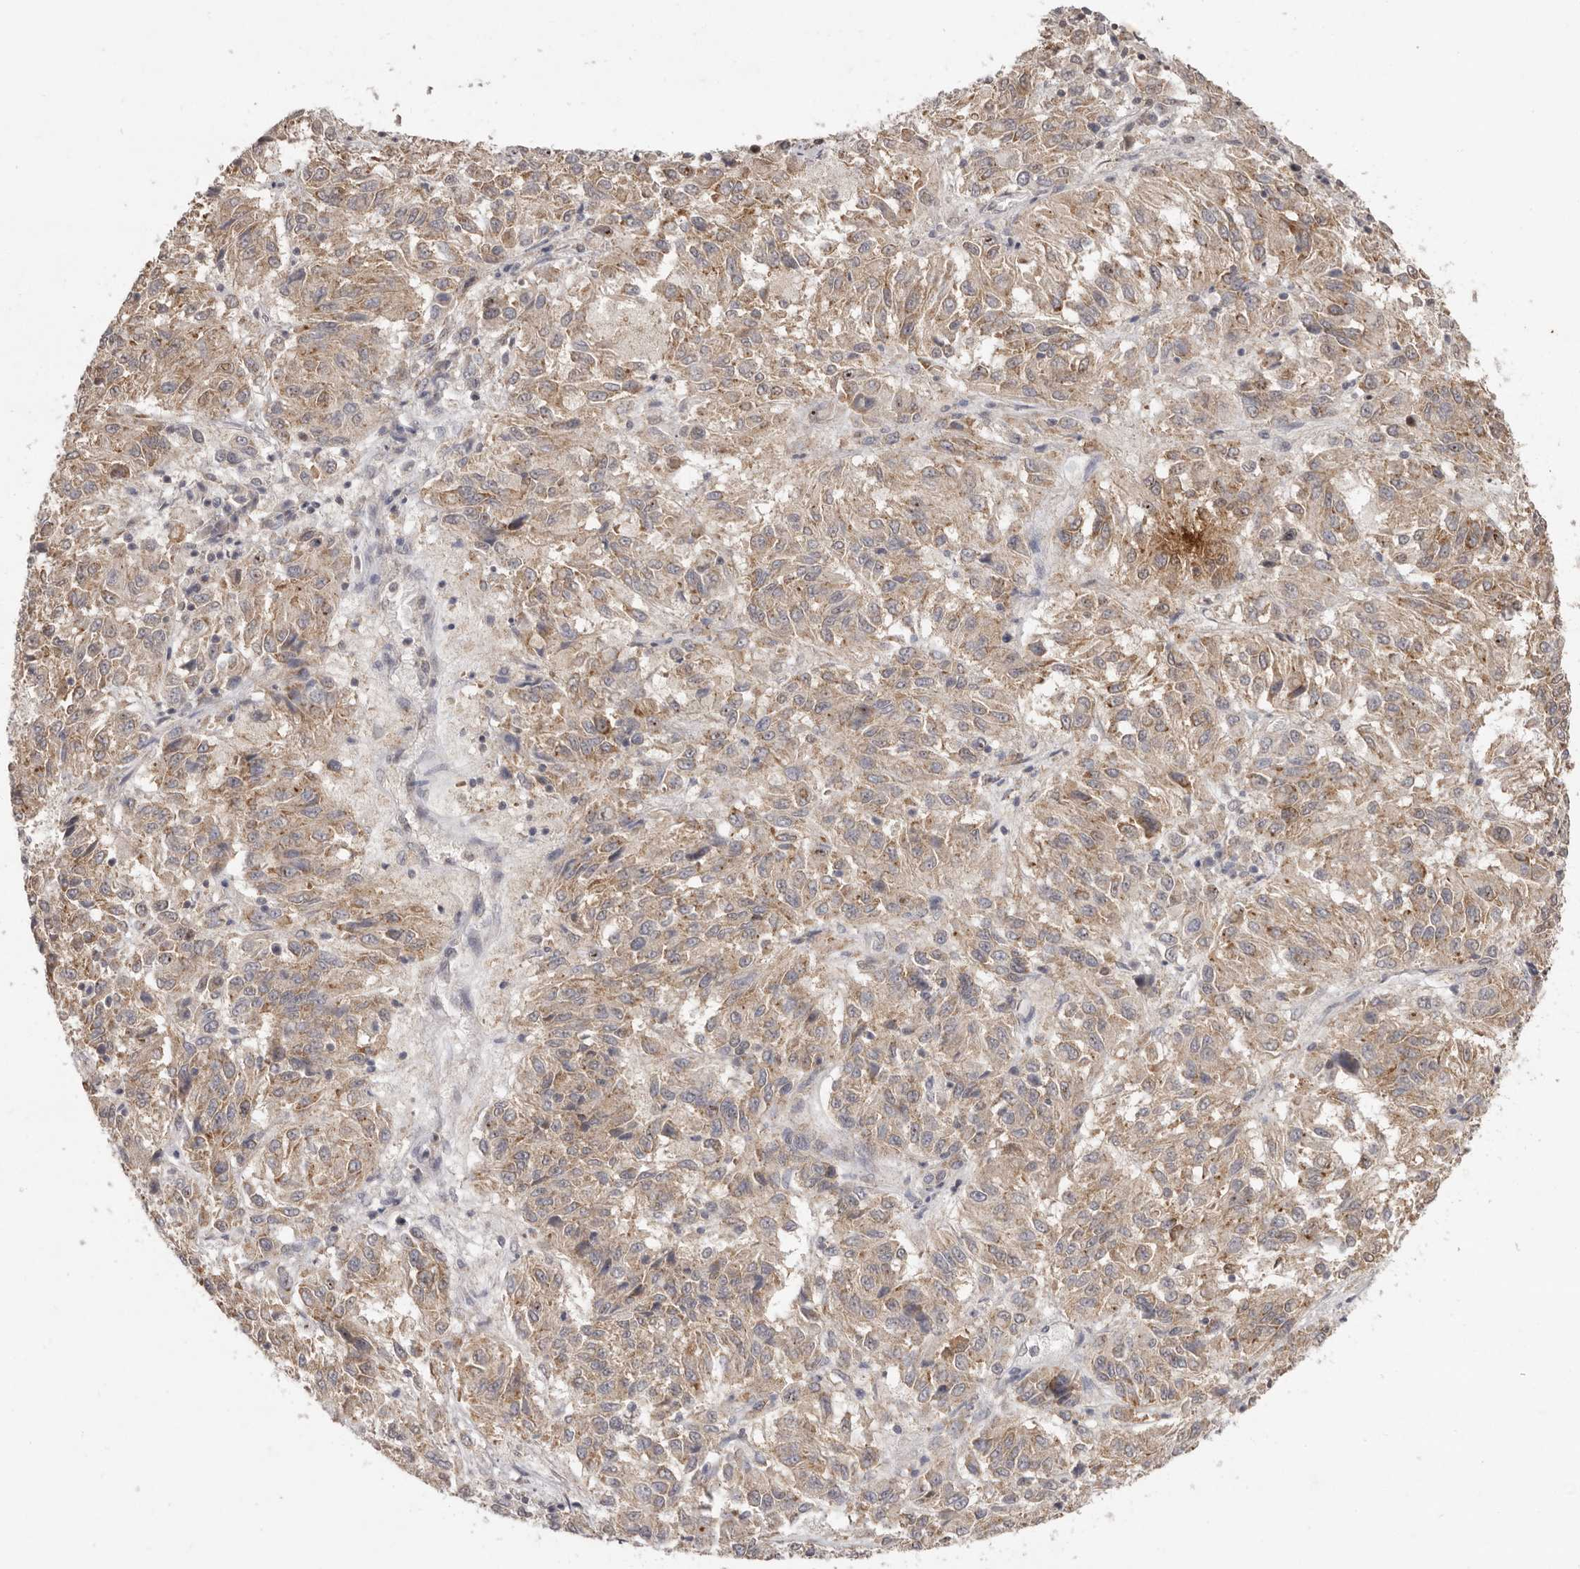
{"staining": {"intensity": "moderate", "quantity": ">75%", "location": "cytoplasmic/membranous"}, "tissue": "melanoma", "cell_type": "Tumor cells", "image_type": "cancer", "snomed": [{"axis": "morphology", "description": "Malignant melanoma, Metastatic site"}, {"axis": "topography", "description": "Lung"}], "caption": "Tumor cells show moderate cytoplasmic/membranous positivity in about >75% of cells in melanoma. (Stains: DAB in brown, nuclei in blue, Microscopy: brightfield microscopy at high magnification).", "gene": "LINGO2", "patient": {"sex": "male", "age": 64}}